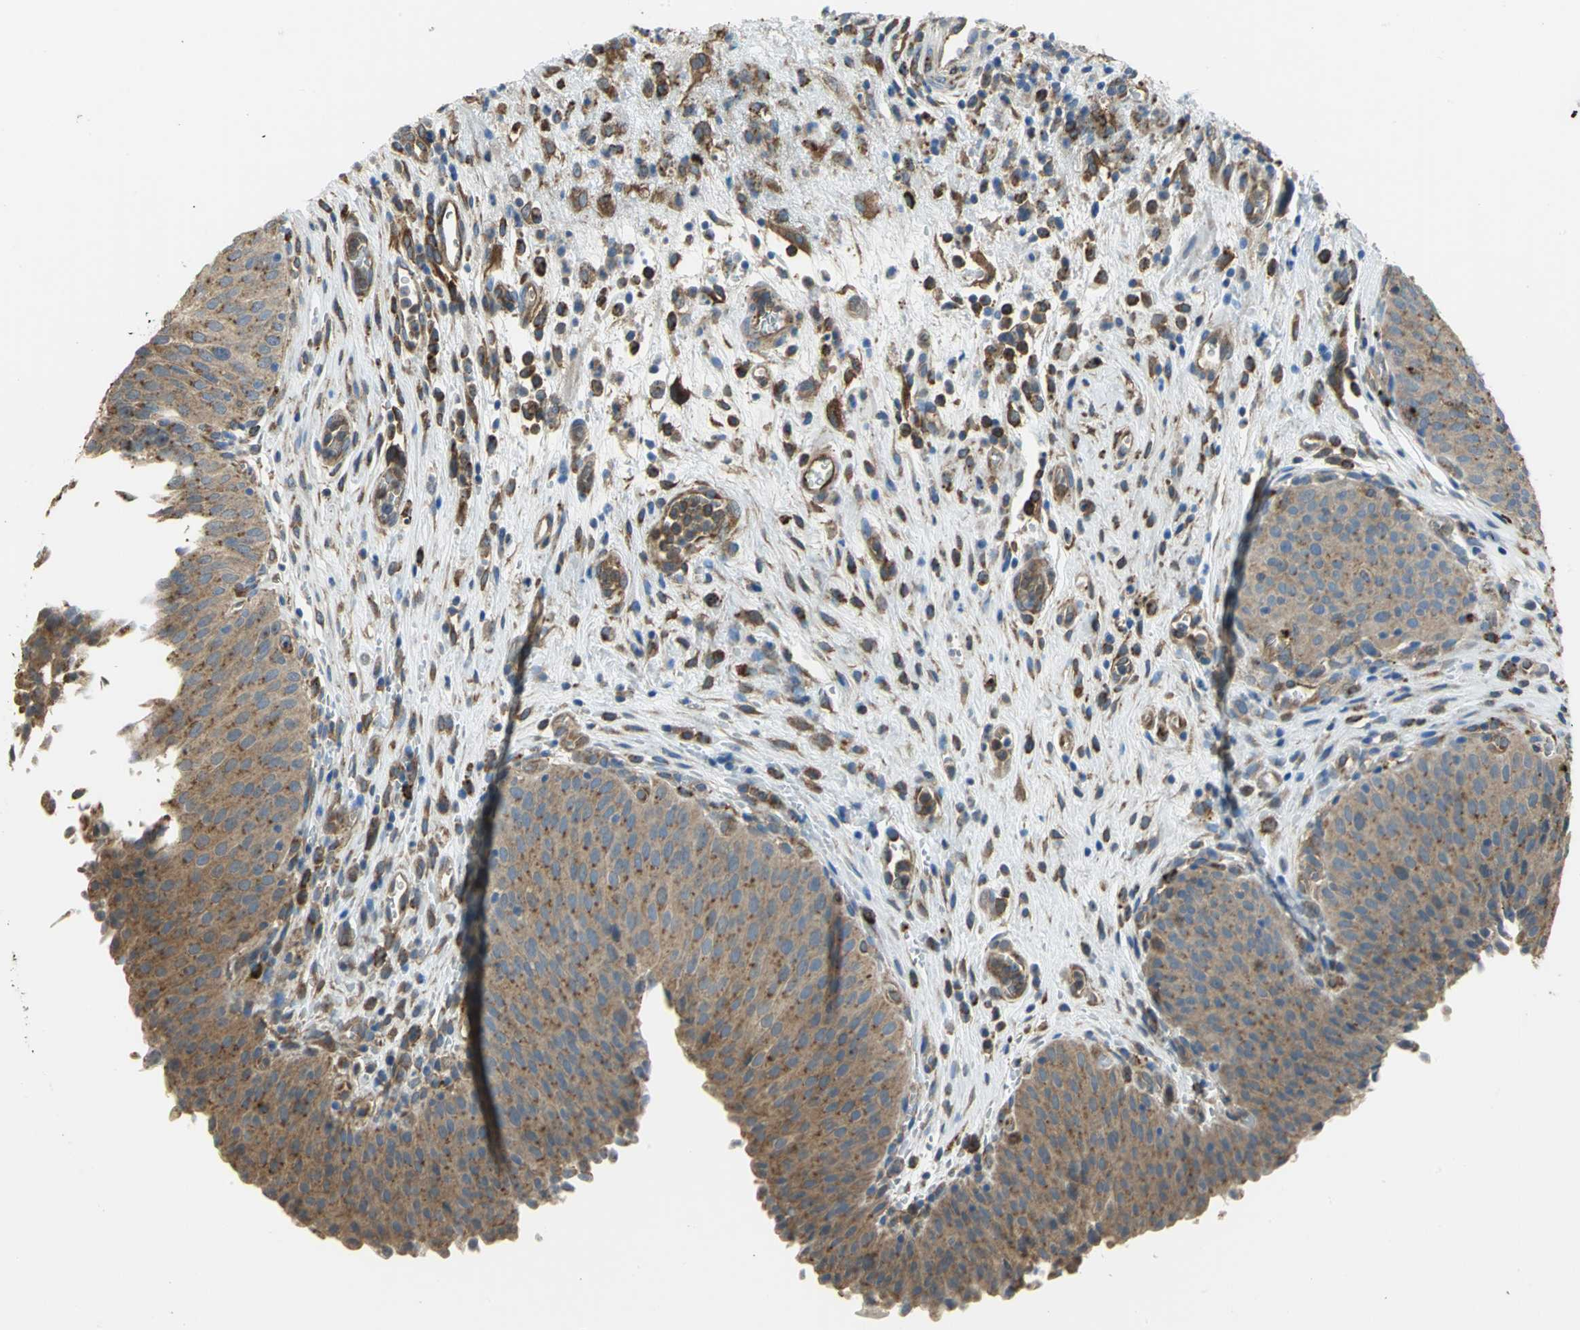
{"staining": {"intensity": "moderate", "quantity": ">75%", "location": "cytoplasmic/membranous"}, "tissue": "urinary bladder", "cell_type": "Urothelial cells", "image_type": "normal", "snomed": [{"axis": "morphology", "description": "Normal tissue, NOS"}, {"axis": "morphology", "description": "Dysplasia, NOS"}, {"axis": "topography", "description": "Urinary bladder"}], "caption": "Brown immunohistochemical staining in normal urinary bladder exhibits moderate cytoplasmic/membranous expression in about >75% of urothelial cells. (Stains: DAB in brown, nuclei in blue, Microscopy: brightfield microscopy at high magnification).", "gene": "DIAPH2", "patient": {"sex": "male", "age": 35}}